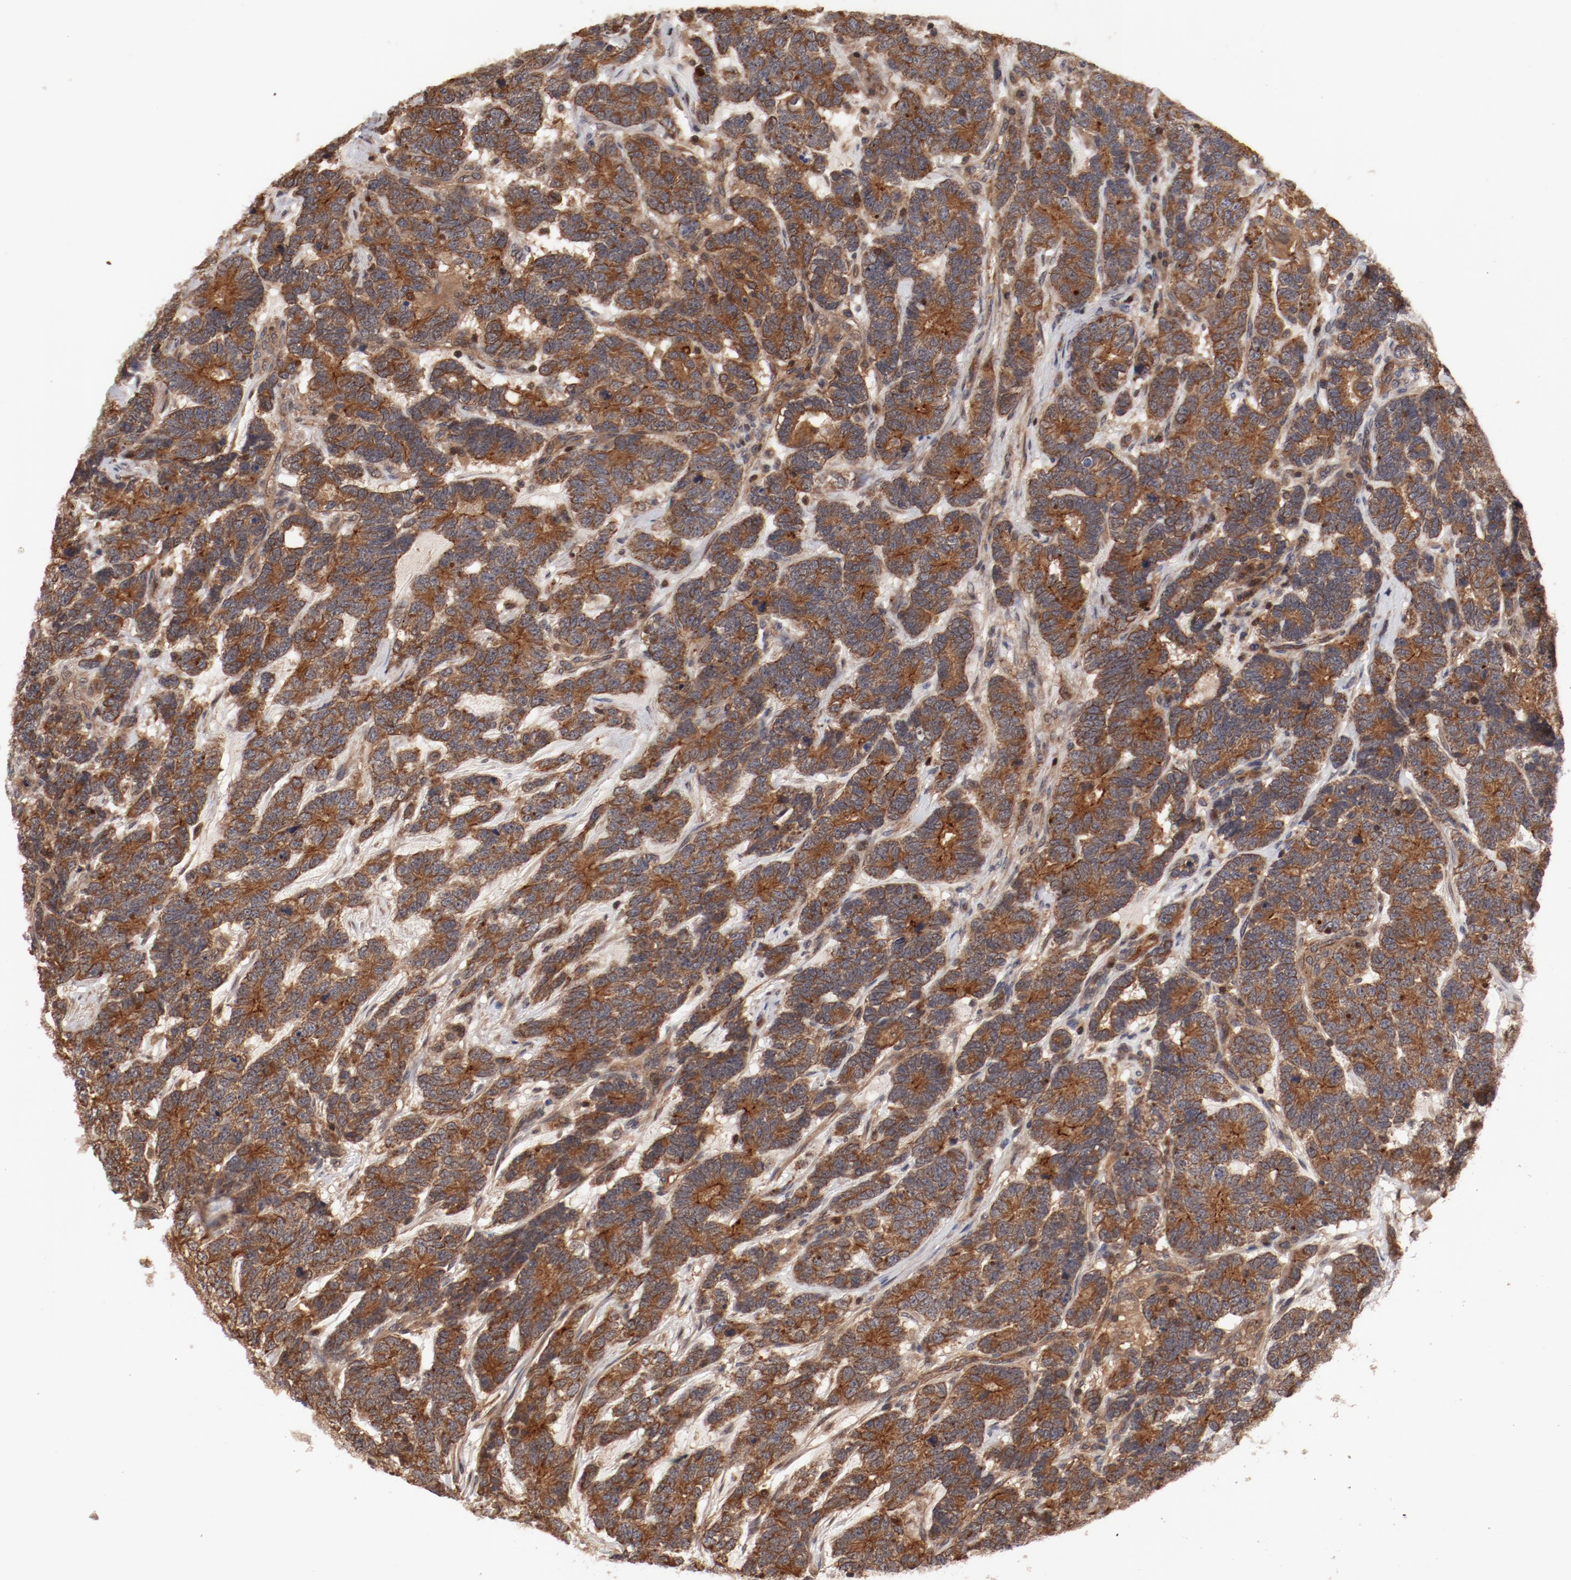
{"staining": {"intensity": "moderate", "quantity": ">75%", "location": "cytoplasmic/membranous"}, "tissue": "testis cancer", "cell_type": "Tumor cells", "image_type": "cancer", "snomed": [{"axis": "morphology", "description": "Carcinoma, Embryonal, NOS"}, {"axis": "topography", "description": "Testis"}], "caption": "Immunohistochemical staining of testis embryonal carcinoma reveals medium levels of moderate cytoplasmic/membranous protein expression in about >75% of tumor cells.", "gene": "GUF1", "patient": {"sex": "male", "age": 26}}